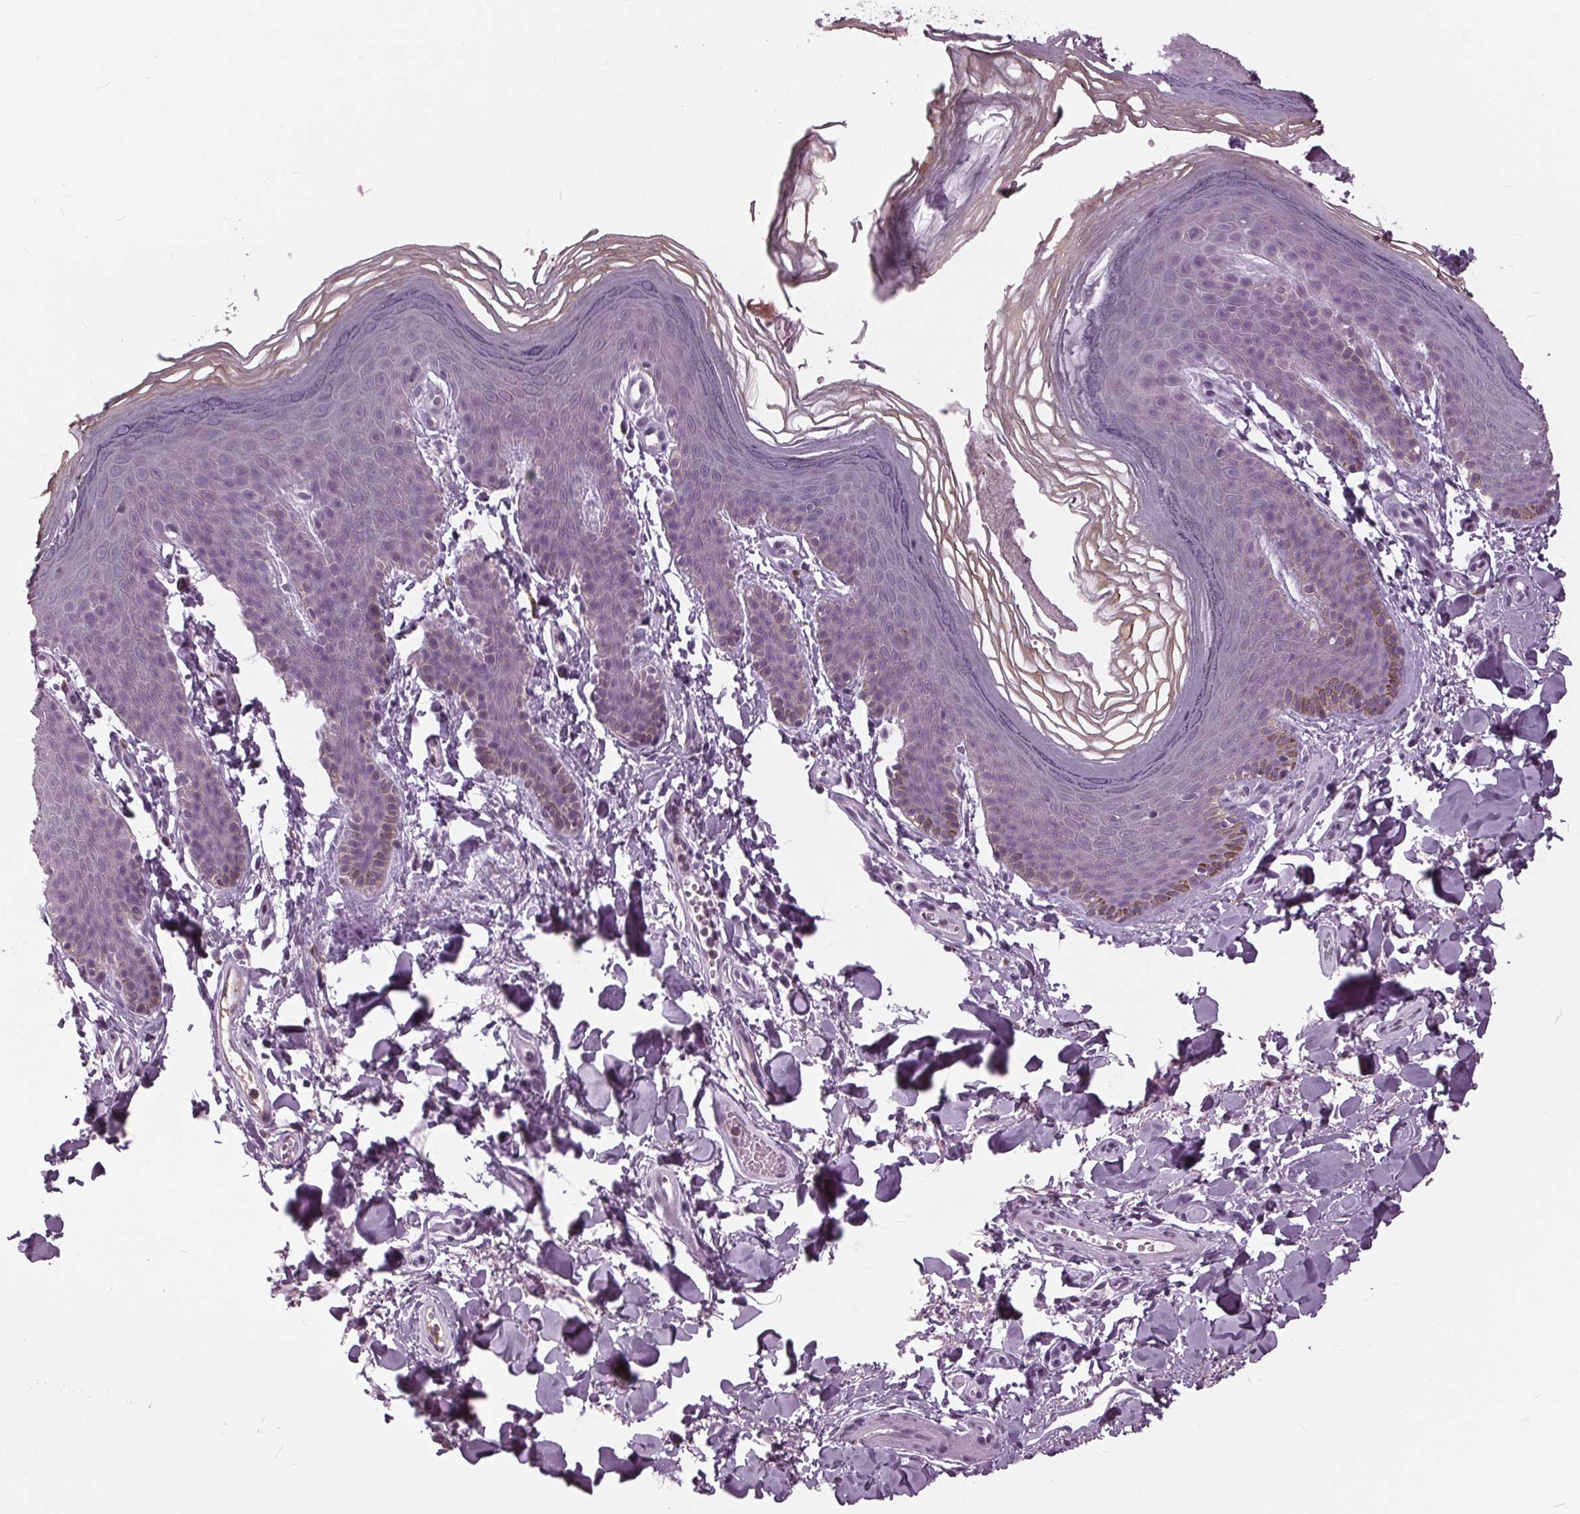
{"staining": {"intensity": "moderate", "quantity": "<25%", "location": "cytoplasmic/membranous"}, "tissue": "skin", "cell_type": "Epidermal cells", "image_type": "normal", "snomed": [{"axis": "morphology", "description": "Normal tissue, NOS"}, {"axis": "topography", "description": "Anal"}], "caption": "This is a photomicrograph of immunohistochemistry staining of benign skin, which shows moderate positivity in the cytoplasmic/membranous of epidermal cells.", "gene": "SLC9A4", "patient": {"sex": "male", "age": 53}}